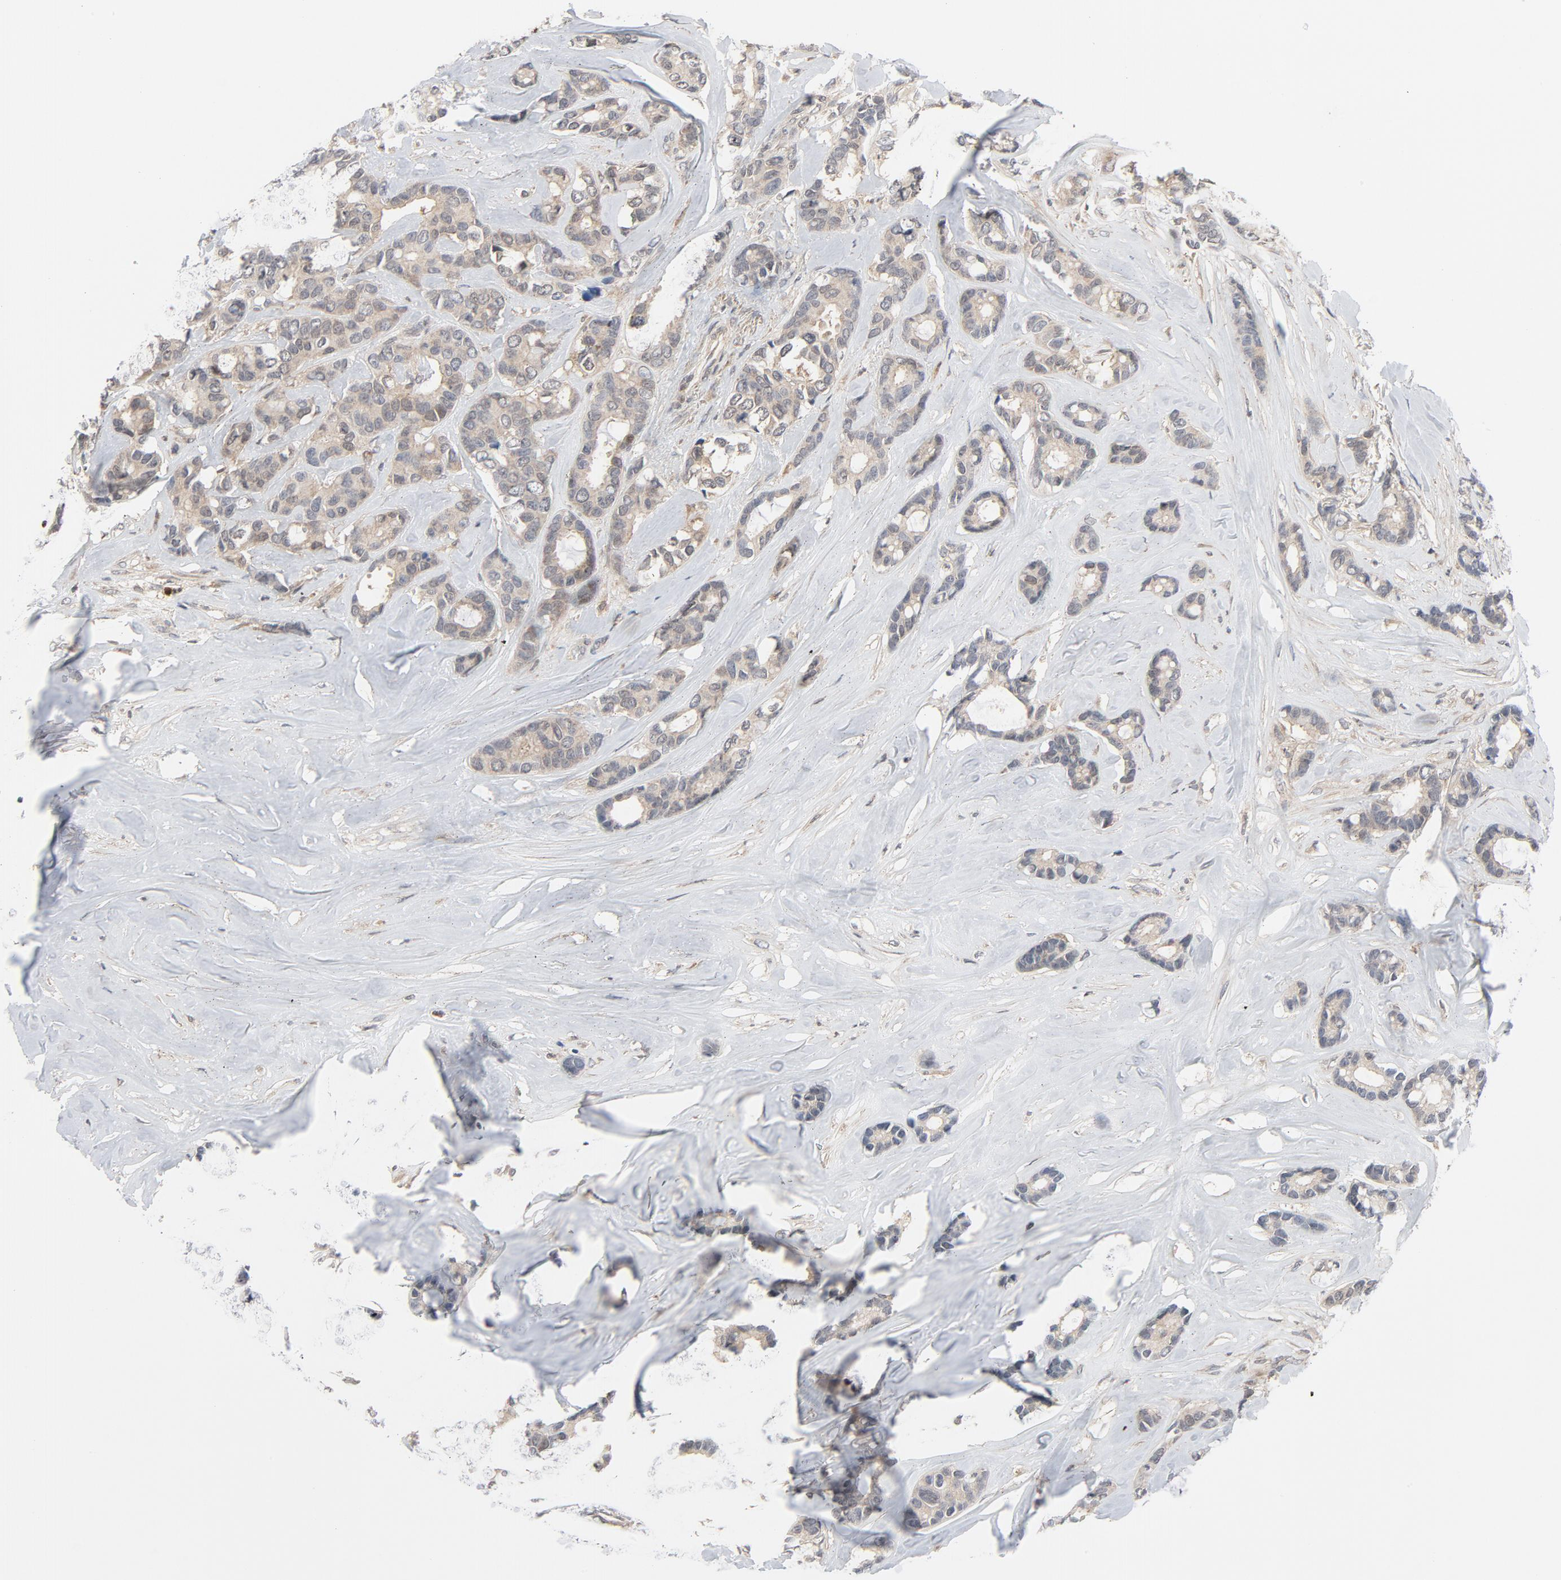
{"staining": {"intensity": "weak", "quantity": ">75%", "location": "cytoplasmic/membranous"}, "tissue": "breast cancer", "cell_type": "Tumor cells", "image_type": "cancer", "snomed": [{"axis": "morphology", "description": "Duct carcinoma"}, {"axis": "topography", "description": "Breast"}], "caption": "Immunohistochemical staining of breast intraductal carcinoma demonstrates low levels of weak cytoplasmic/membranous staining in about >75% of tumor cells.", "gene": "TRADD", "patient": {"sex": "female", "age": 87}}